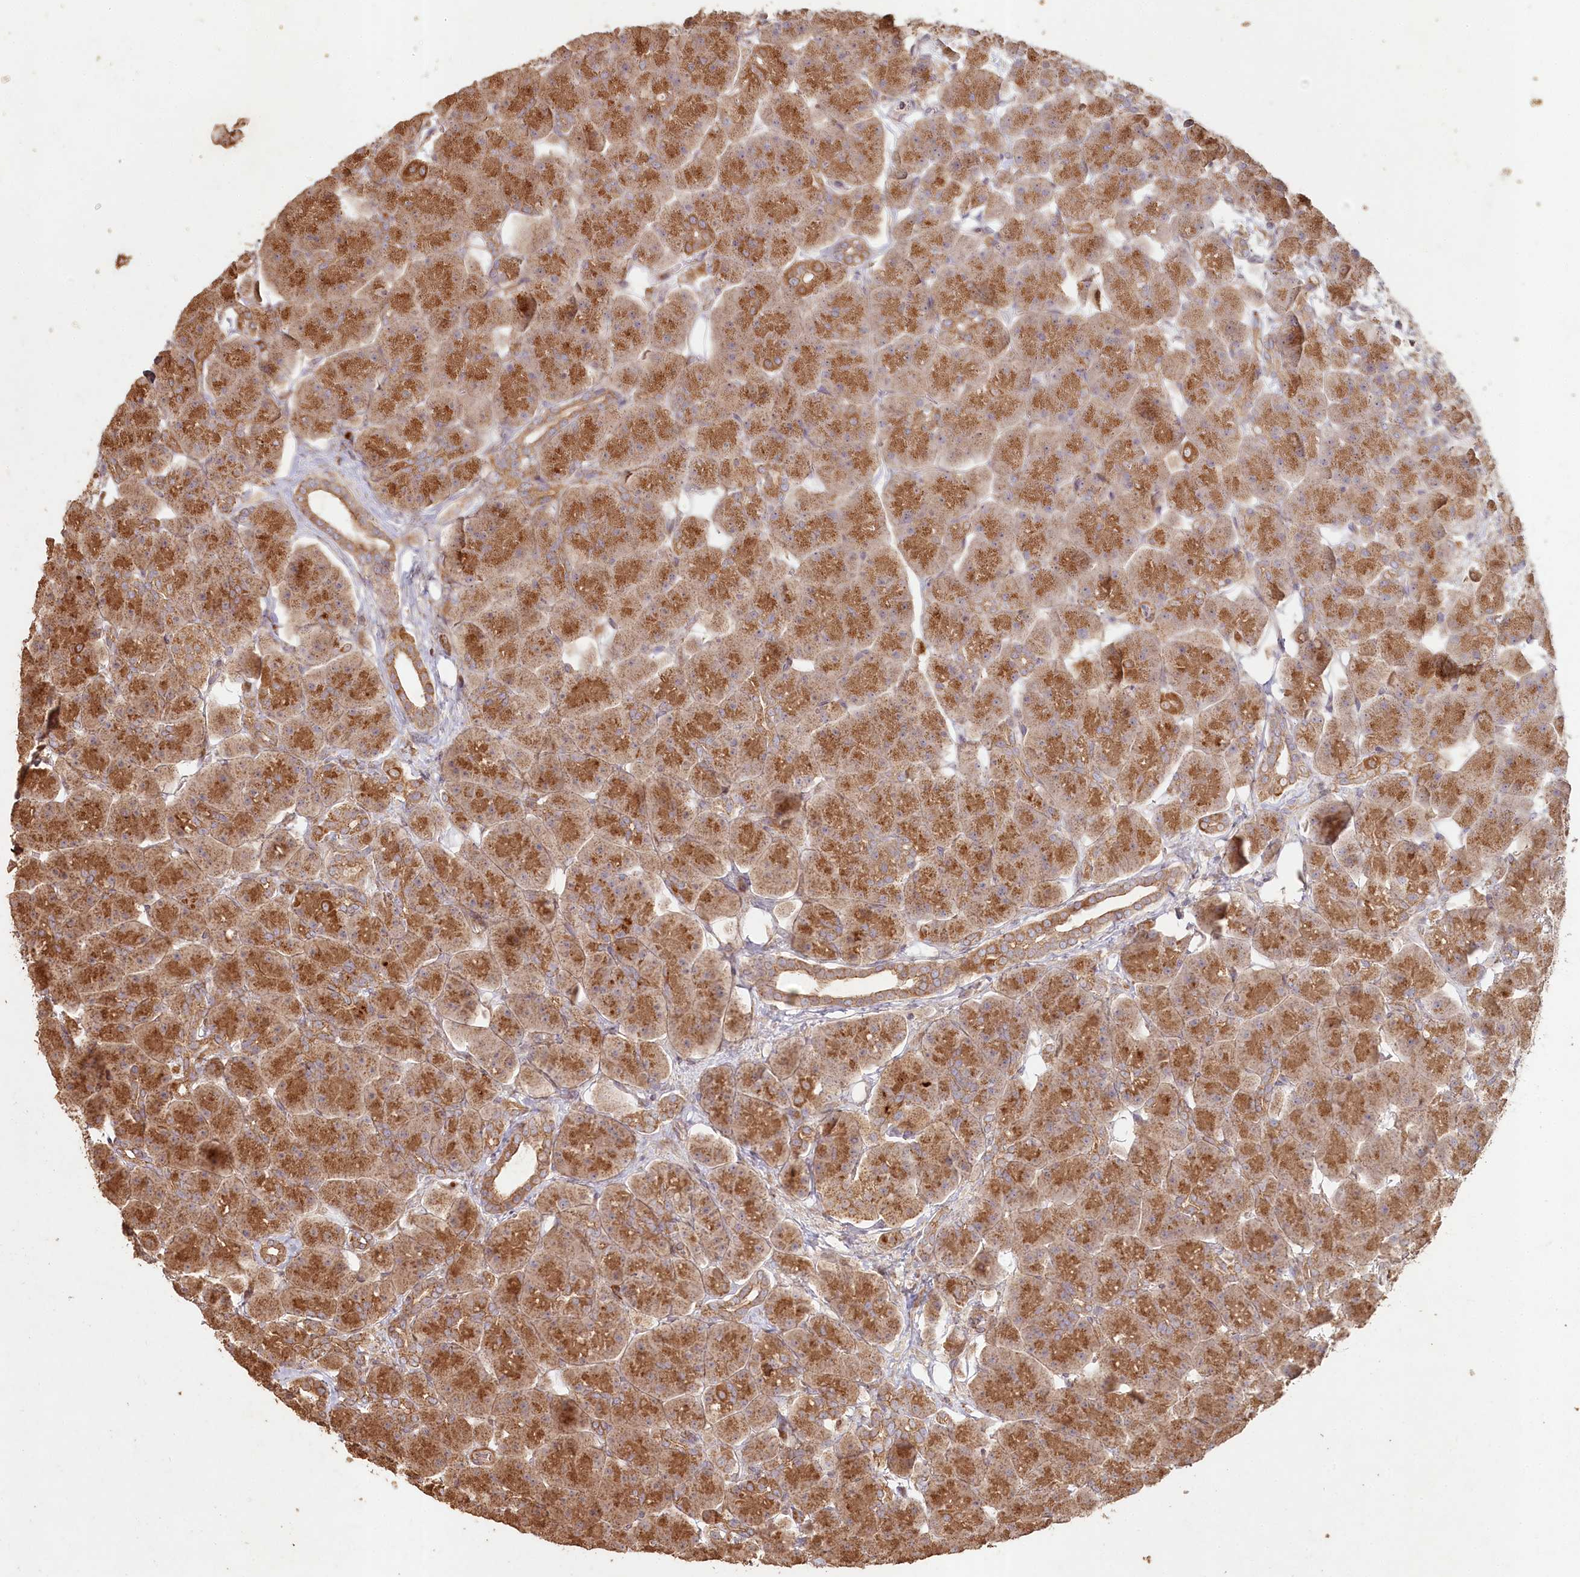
{"staining": {"intensity": "strong", "quantity": ">75%", "location": "cytoplasmic/membranous"}, "tissue": "pancreas", "cell_type": "Exocrine glandular cells", "image_type": "normal", "snomed": [{"axis": "morphology", "description": "Normal tissue, NOS"}, {"axis": "topography", "description": "Pancreas"}], "caption": "Immunohistochemistry (IHC) micrograph of normal pancreas stained for a protein (brown), which displays high levels of strong cytoplasmic/membranous expression in about >75% of exocrine glandular cells.", "gene": "HAL", "patient": {"sex": "male", "age": 66}}